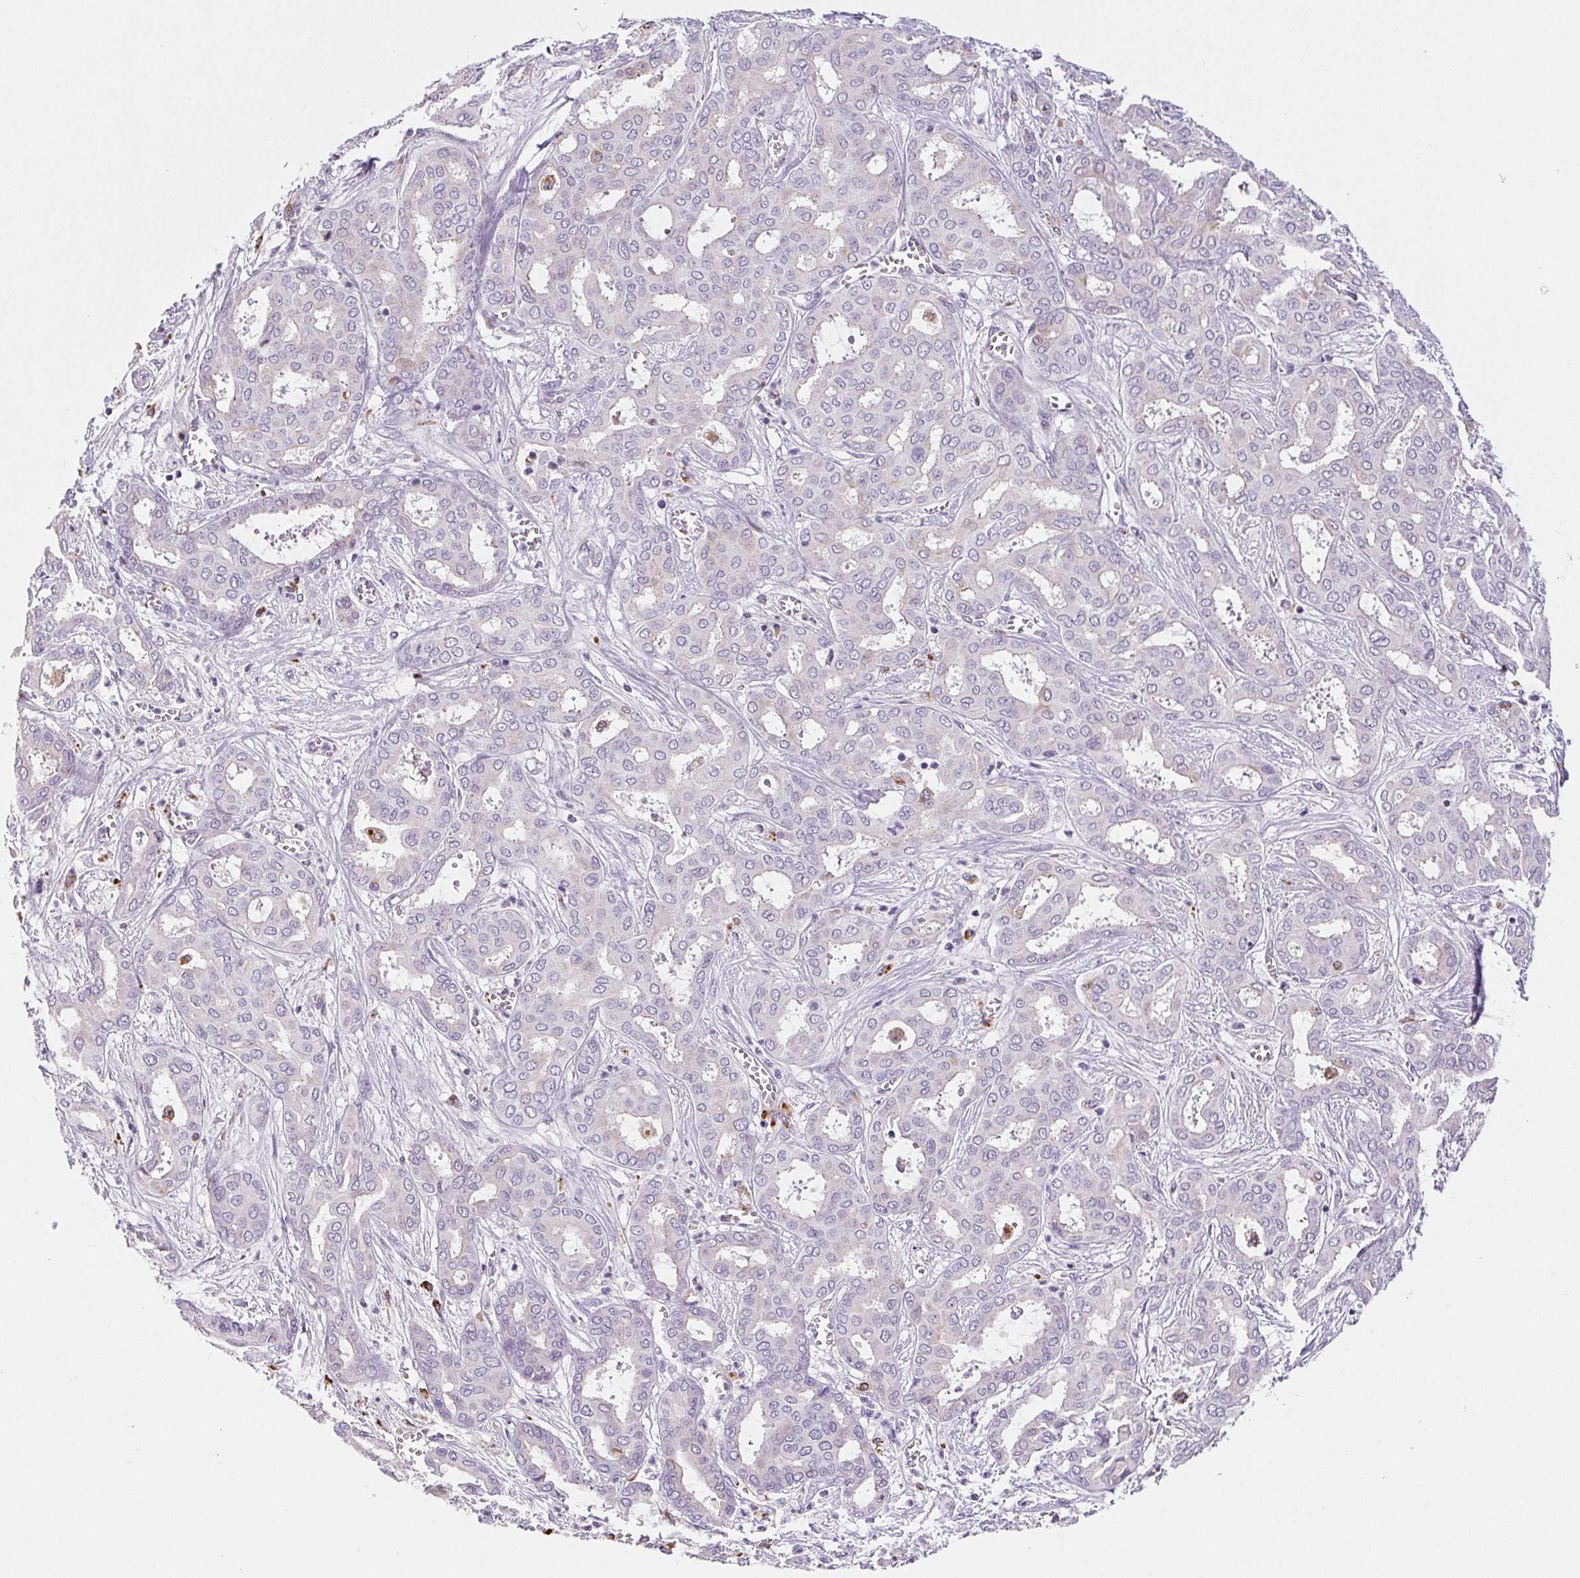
{"staining": {"intensity": "negative", "quantity": "none", "location": "none"}, "tissue": "liver cancer", "cell_type": "Tumor cells", "image_type": "cancer", "snomed": [{"axis": "morphology", "description": "Cholangiocarcinoma"}, {"axis": "topography", "description": "Liver"}], "caption": "This is a micrograph of immunohistochemistry staining of liver cholangiocarcinoma, which shows no expression in tumor cells. The staining is performed using DAB (3,3'-diaminobenzidine) brown chromogen with nuclei counter-stained in using hematoxylin.", "gene": "LIPA", "patient": {"sex": "female", "age": 64}}